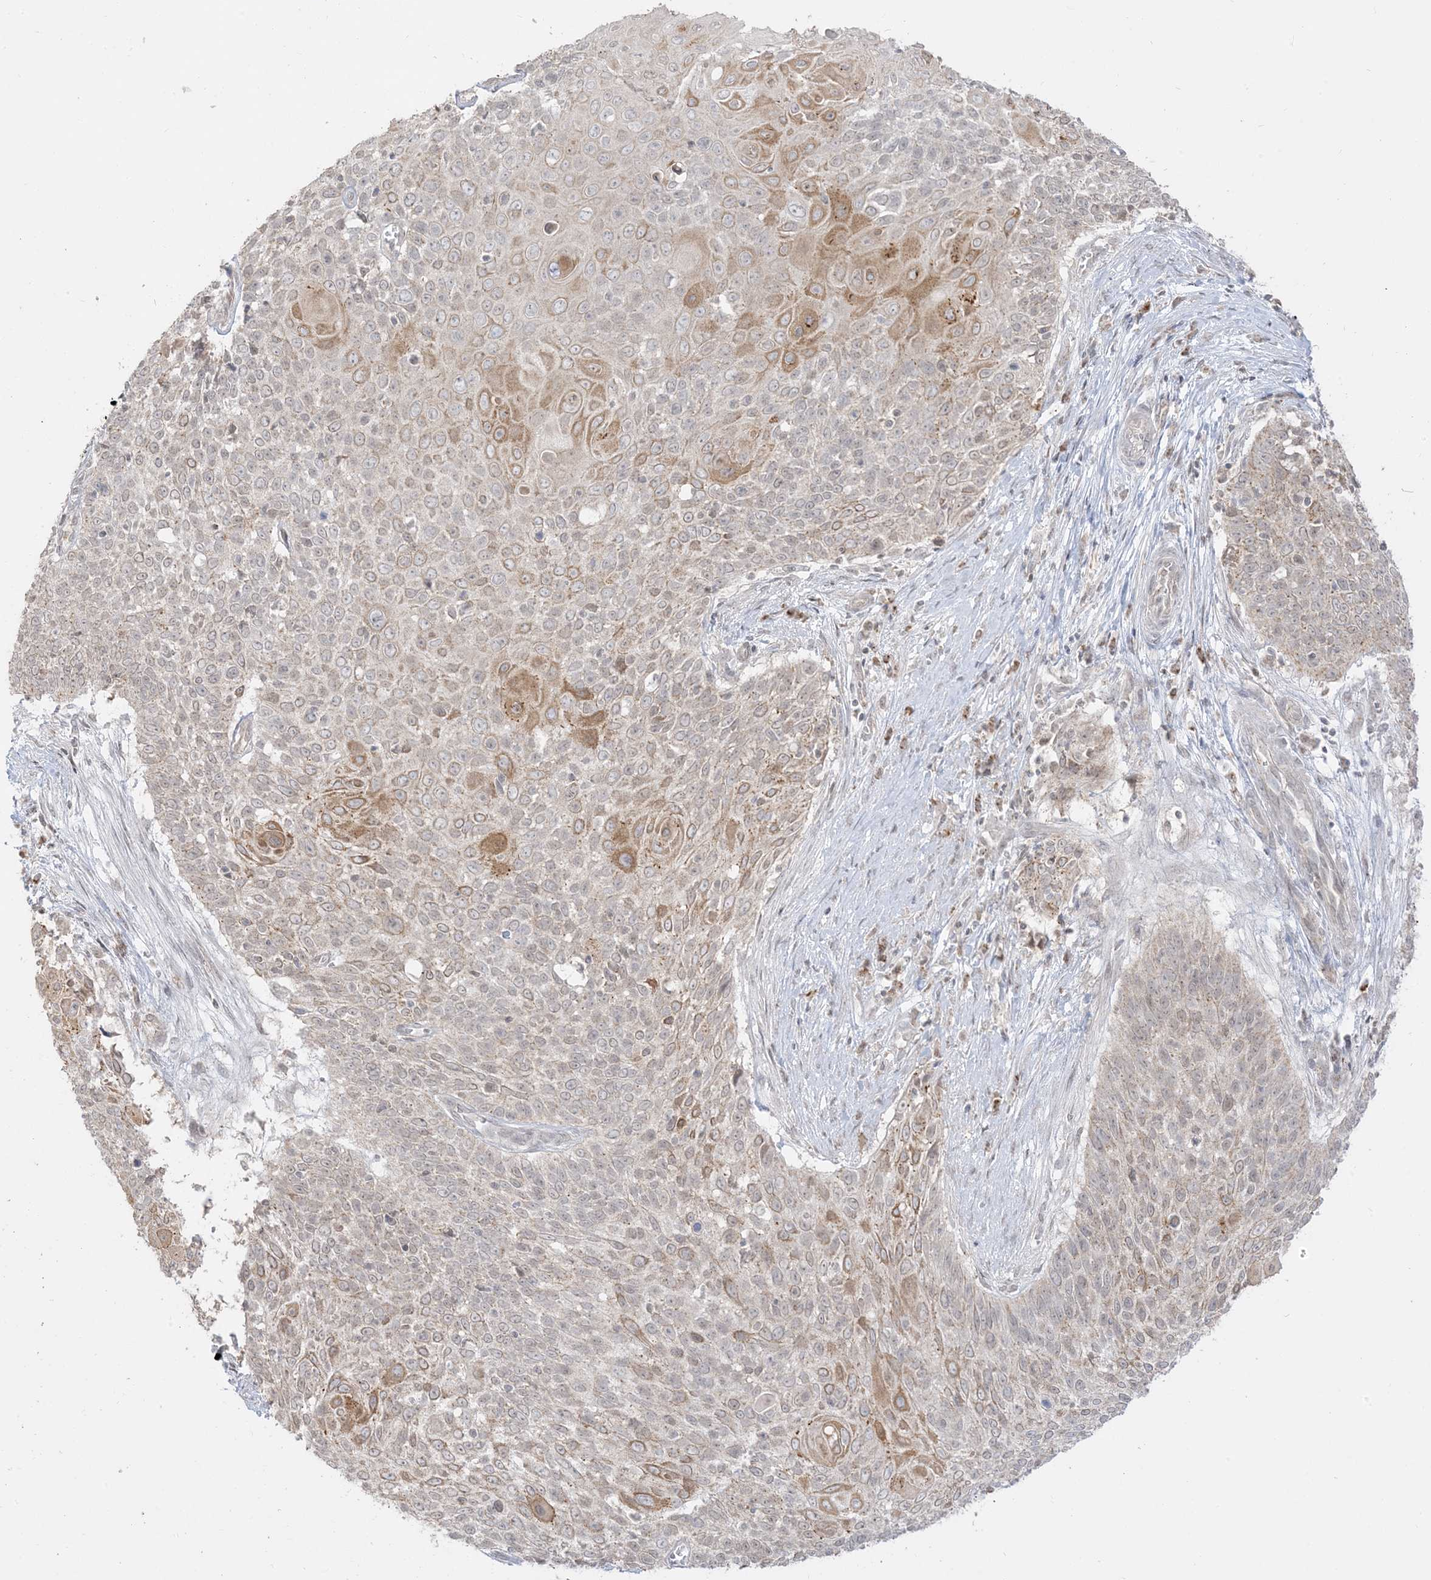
{"staining": {"intensity": "moderate", "quantity": "<25%", "location": "cytoplasmic/membranous"}, "tissue": "cervical cancer", "cell_type": "Tumor cells", "image_type": "cancer", "snomed": [{"axis": "morphology", "description": "Squamous cell carcinoma, NOS"}, {"axis": "topography", "description": "Cervix"}], "caption": "Protein staining shows moderate cytoplasmic/membranous positivity in about <25% of tumor cells in cervical cancer.", "gene": "KANSL3", "patient": {"sex": "female", "age": 39}}